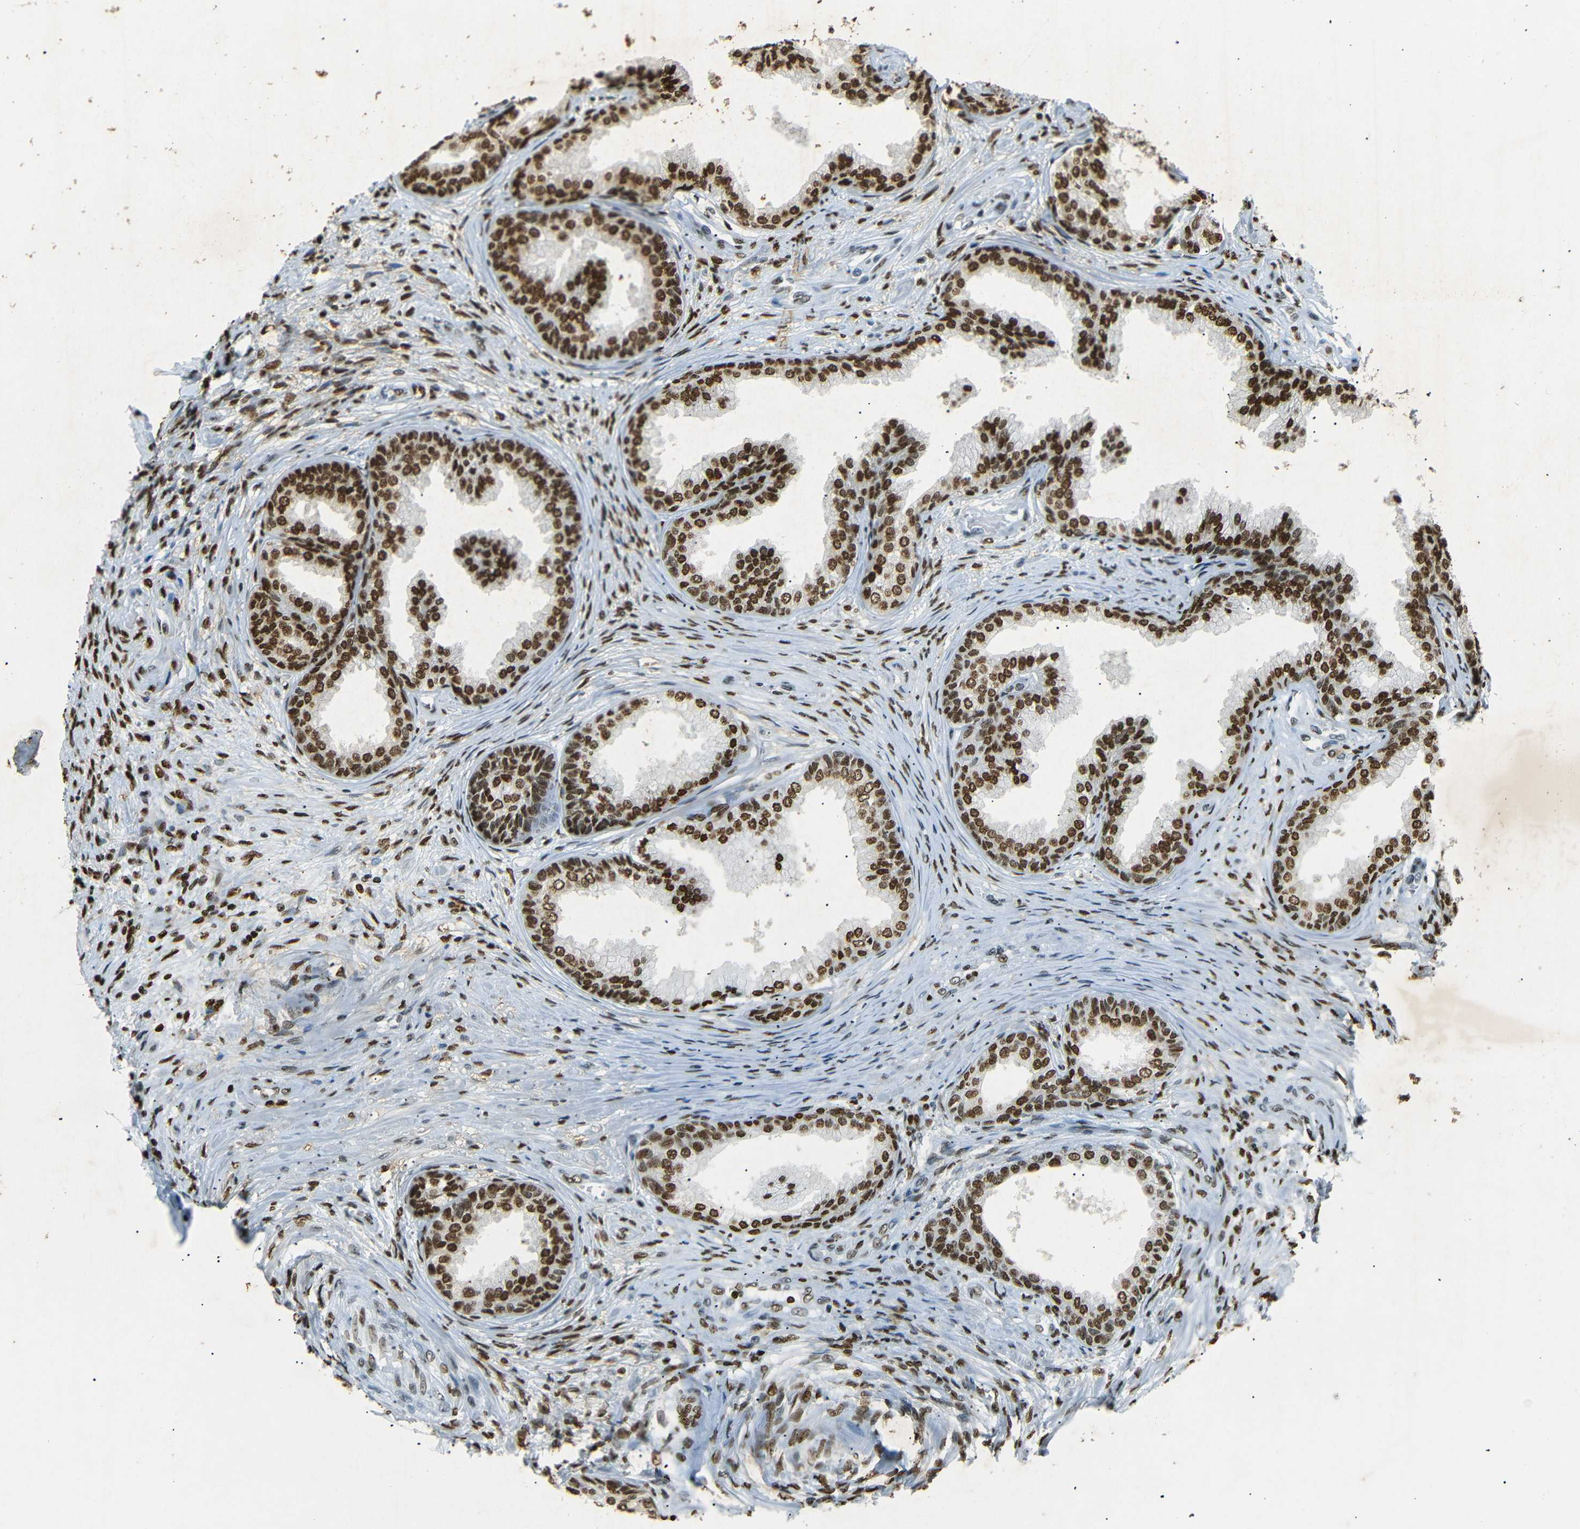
{"staining": {"intensity": "strong", "quantity": ">75%", "location": "nuclear"}, "tissue": "prostate", "cell_type": "Glandular cells", "image_type": "normal", "snomed": [{"axis": "morphology", "description": "Normal tissue, NOS"}, {"axis": "topography", "description": "Prostate"}], "caption": "Immunohistochemical staining of normal human prostate exhibits strong nuclear protein expression in approximately >75% of glandular cells.", "gene": "HMGN1", "patient": {"sex": "male", "age": 76}}